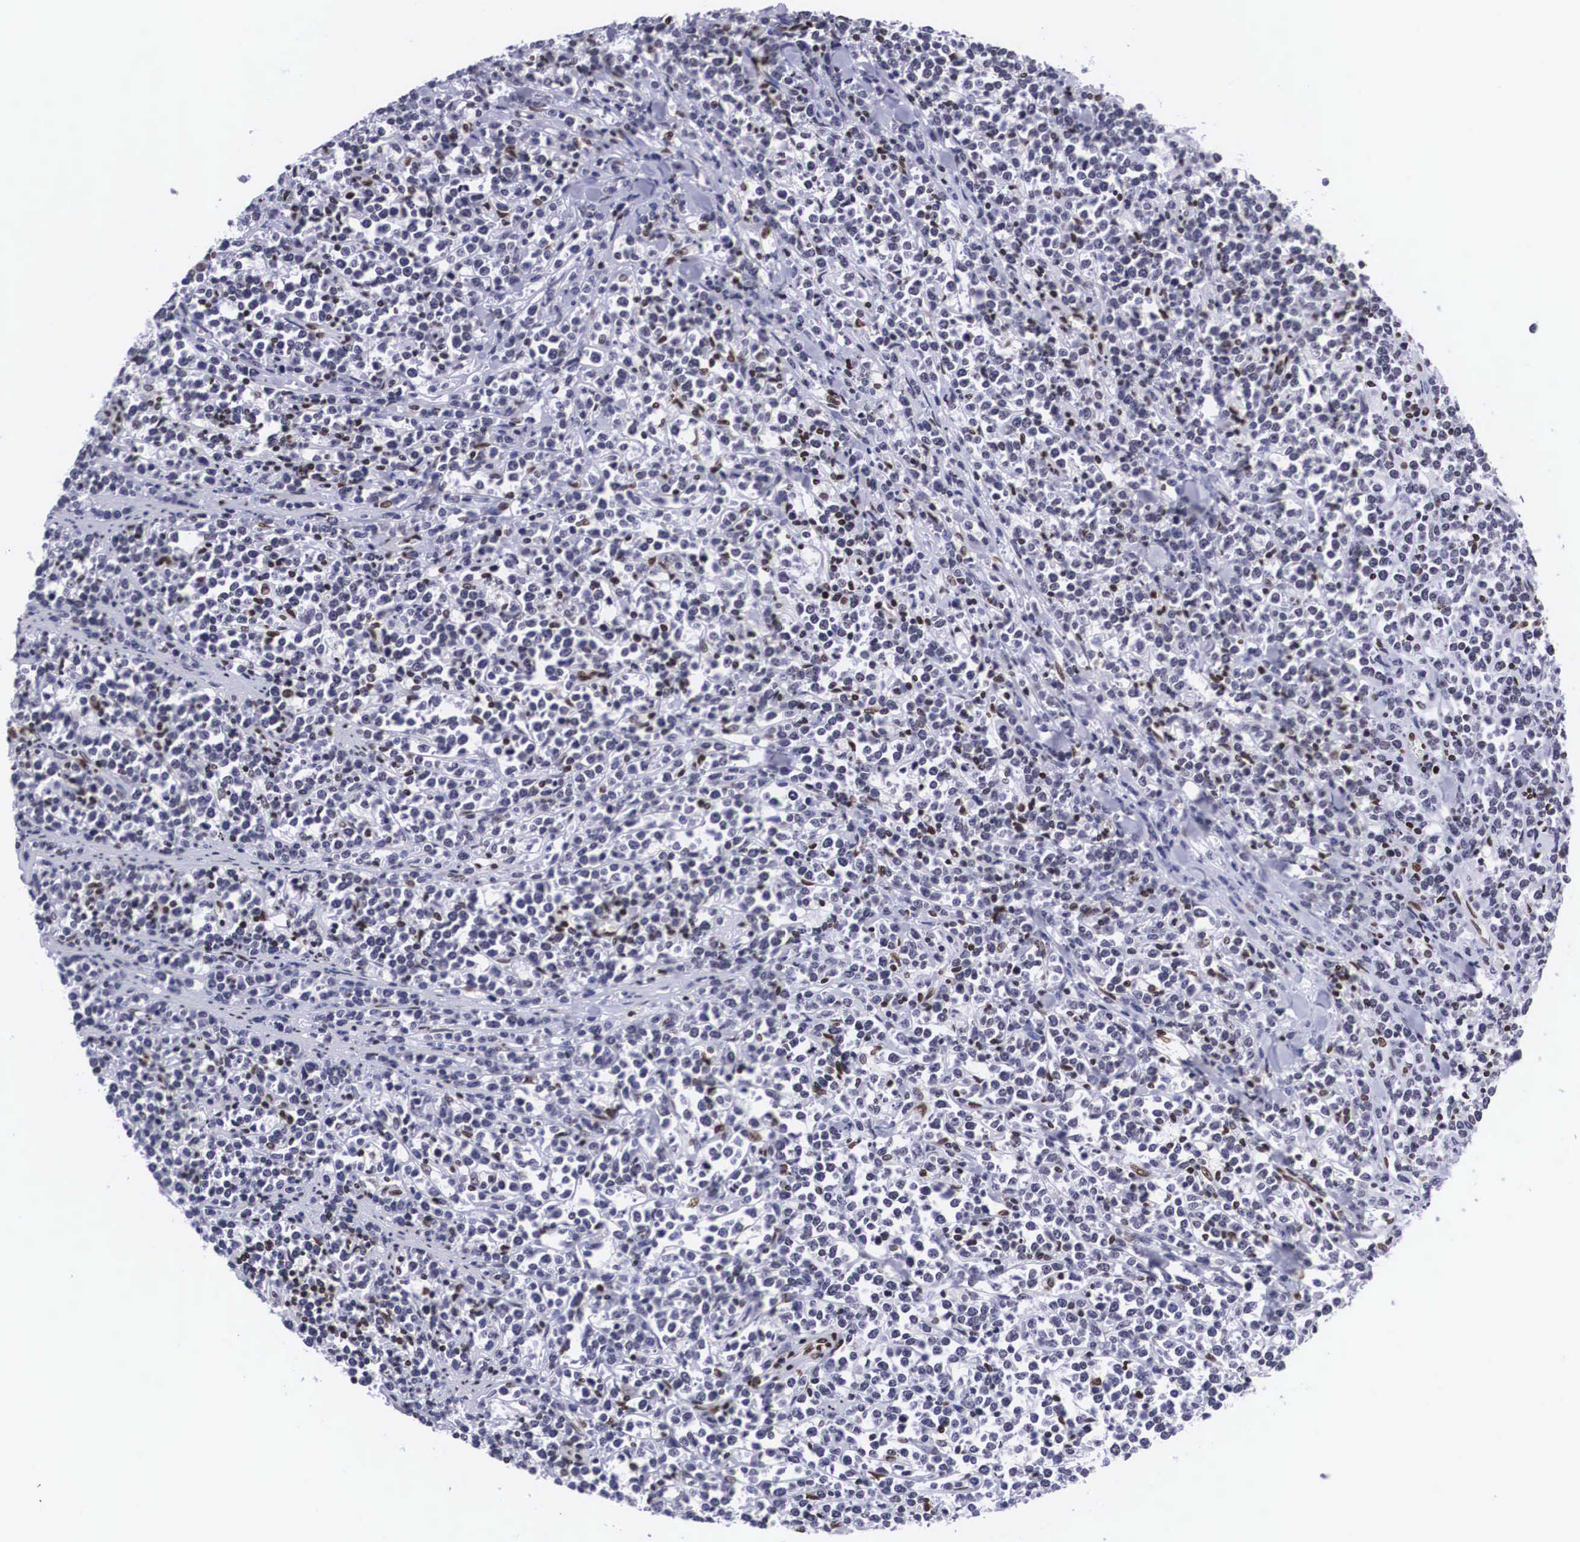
{"staining": {"intensity": "moderate", "quantity": ">75%", "location": "nuclear"}, "tissue": "lymphoma", "cell_type": "Tumor cells", "image_type": "cancer", "snomed": [{"axis": "morphology", "description": "Malignant lymphoma, non-Hodgkin's type, High grade"}, {"axis": "topography", "description": "Small intestine"}, {"axis": "topography", "description": "Colon"}], "caption": "Immunohistochemical staining of human lymphoma demonstrates medium levels of moderate nuclear expression in about >75% of tumor cells.", "gene": "MECP2", "patient": {"sex": "male", "age": 8}}